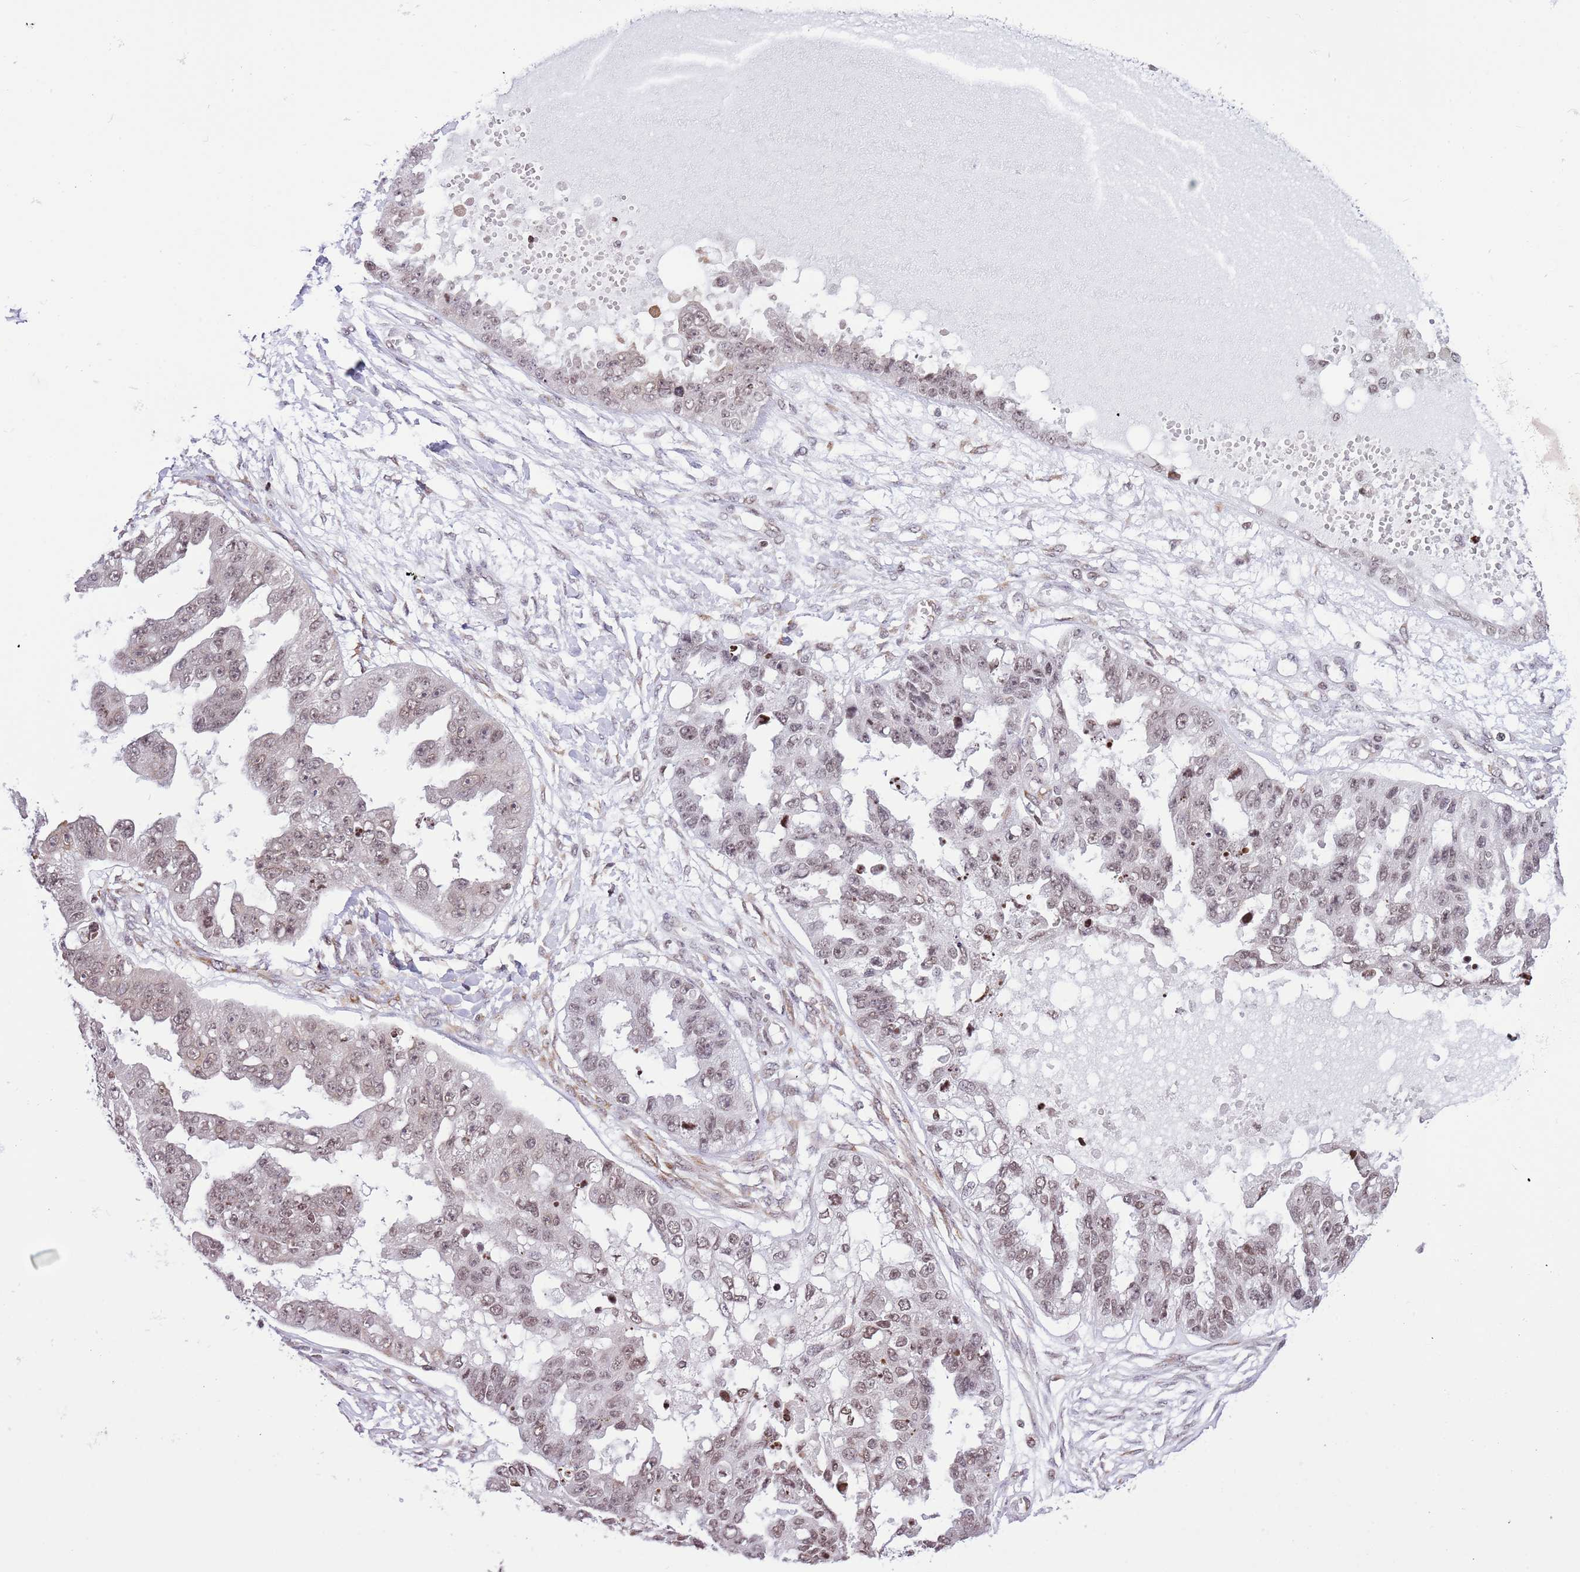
{"staining": {"intensity": "weak", "quantity": ">75%", "location": "nuclear"}, "tissue": "ovarian cancer", "cell_type": "Tumor cells", "image_type": "cancer", "snomed": [{"axis": "morphology", "description": "Cystadenocarcinoma, serous, NOS"}, {"axis": "topography", "description": "Ovary"}], "caption": "Protein expression analysis of ovarian serous cystadenocarcinoma reveals weak nuclear expression in about >75% of tumor cells.", "gene": "NRIP1", "patient": {"sex": "female", "age": 58}}